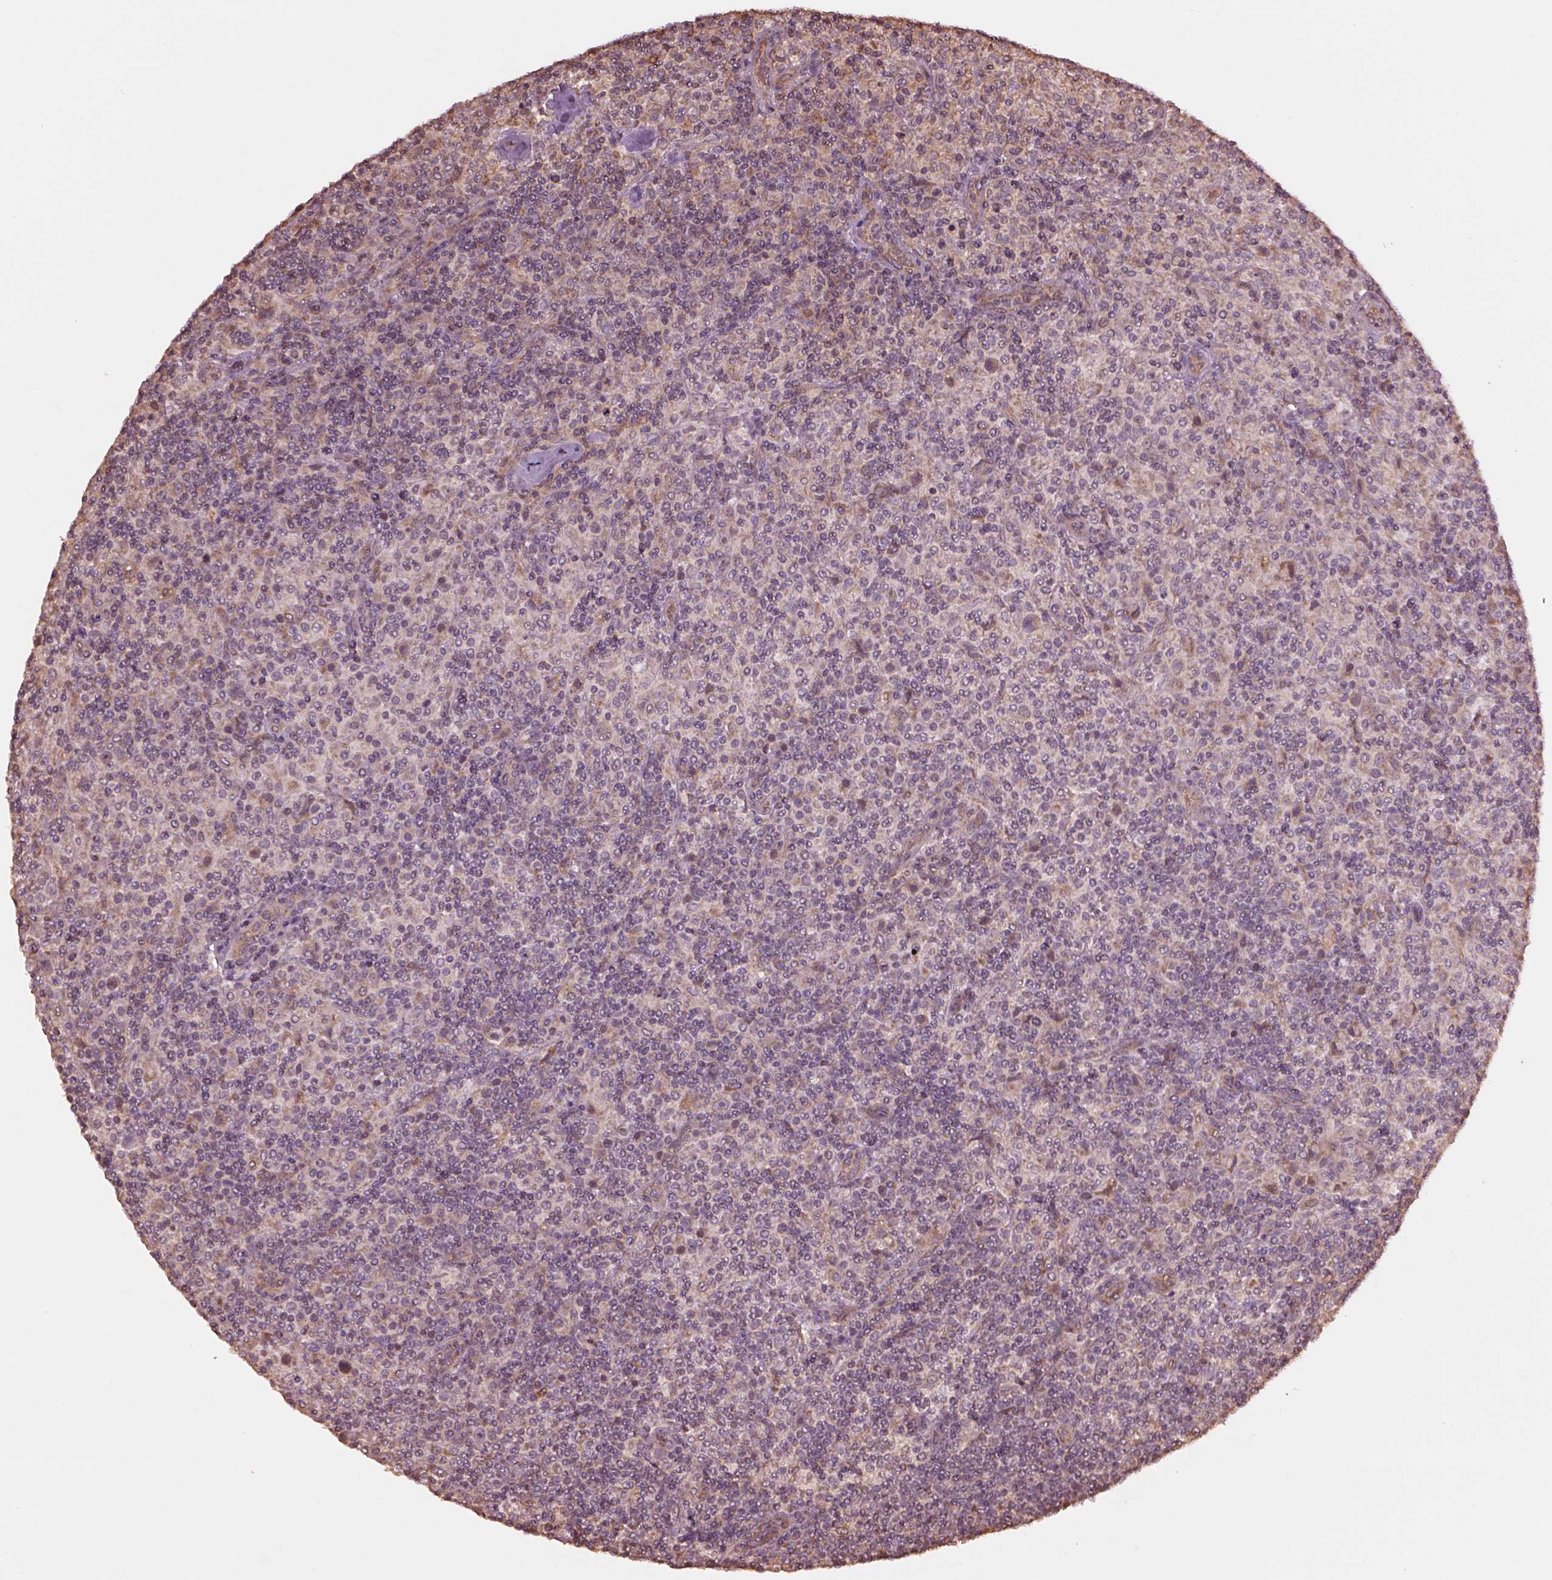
{"staining": {"intensity": "negative", "quantity": "none", "location": "none"}, "tissue": "lymphoma", "cell_type": "Tumor cells", "image_type": "cancer", "snomed": [{"axis": "morphology", "description": "Hodgkin's disease, NOS"}, {"axis": "topography", "description": "Lymph node"}], "caption": "DAB immunohistochemical staining of human Hodgkin's disease demonstrates no significant positivity in tumor cells. (Immunohistochemistry, brightfield microscopy, high magnification).", "gene": "METTL4", "patient": {"sex": "male", "age": 70}}